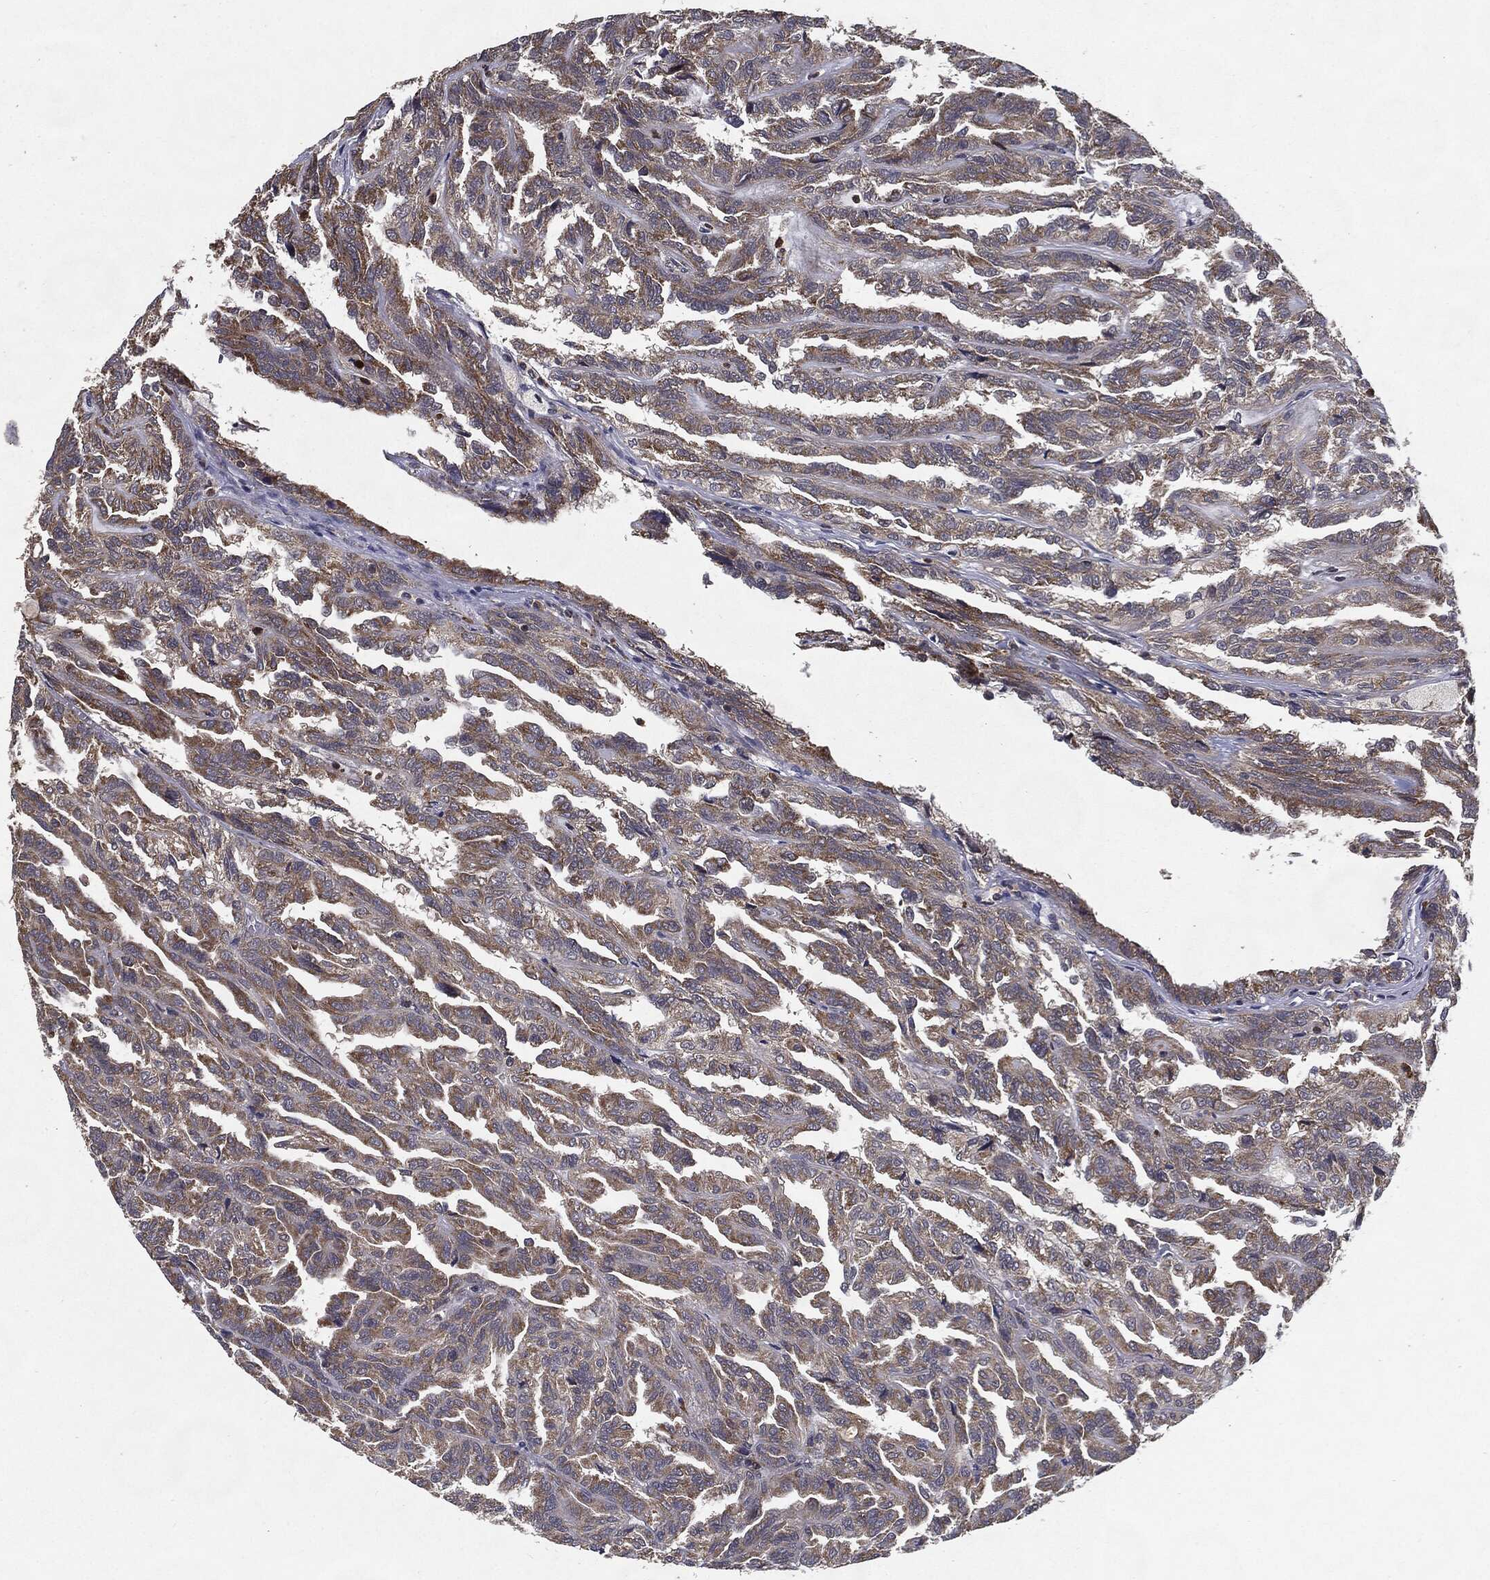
{"staining": {"intensity": "moderate", "quantity": "25%-75%", "location": "cytoplasmic/membranous"}, "tissue": "renal cancer", "cell_type": "Tumor cells", "image_type": "cancer", "snomed": [{"axis": "morphology", "description": "Adenocarcinoma, NOS"}, {"axis": "topography", "description": "Kidney"}], "caption": "Protein positivity by IHC reveals moderate cytoplasmic/membranous expression in approximately 25%-75% of tumor cells in renal cancer.", "gene": "HDAC5", "patient": {"sex": "male", "age": 79}}